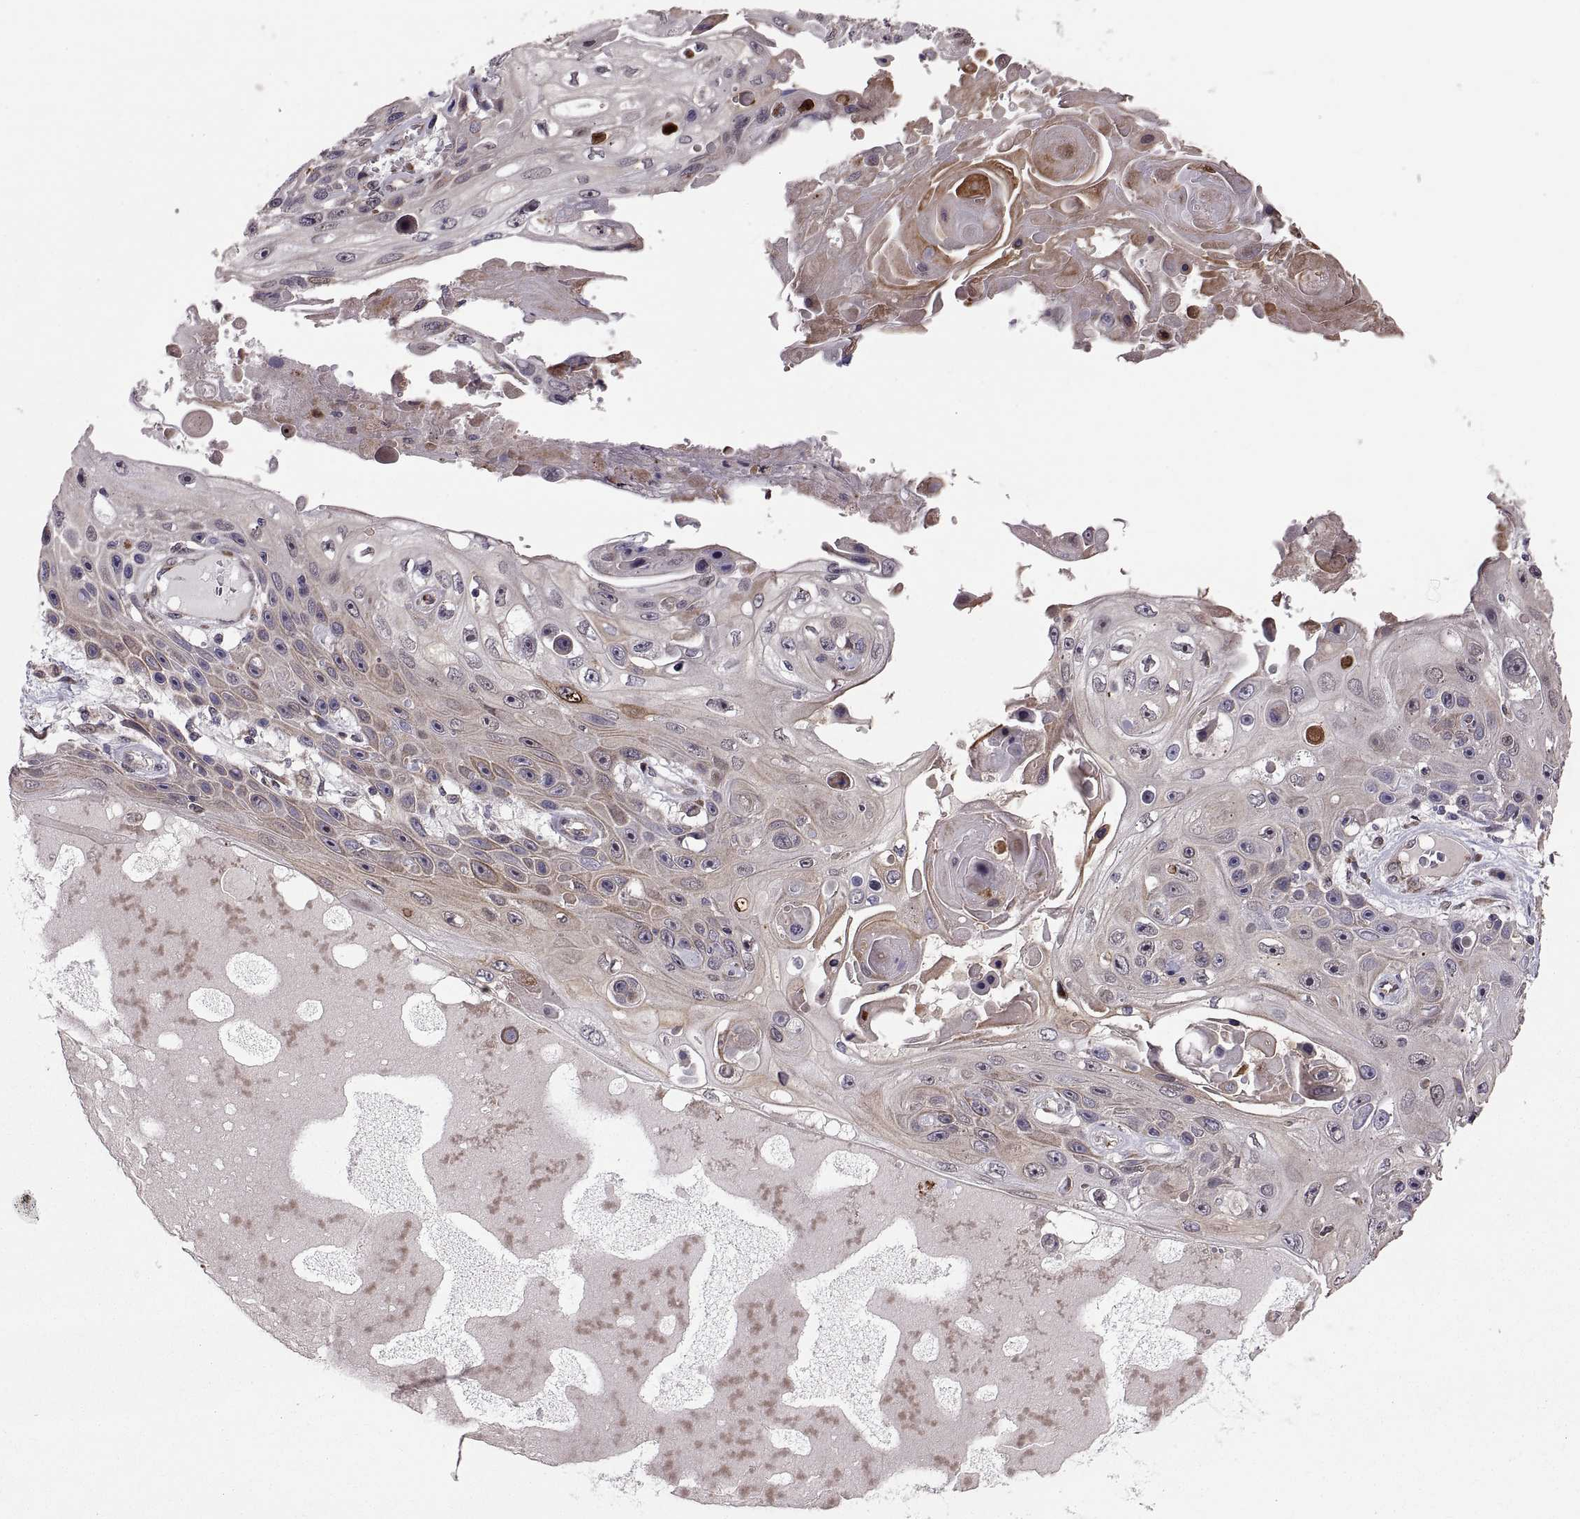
{"staining": {"intensity": "moderate", "quantity": "<25%", "location": "cytoplasmic/membranous"}, "tissue": "skin cancer", "cell_type": "Tumor cells", "image_type": "cancer", "snomed": [{"axis": "morphology", "description": "Squamous cell carcinoma, NOS"}, {"axis": "topography", "description": "Skin"}], "caption": "Moderate cytoplasmic/membranous protein positivity is present in about <25% of tumor cells in skin squamous cell carcinoma. The staining is performed using DAB brown chromogen to label protein expression. The nuclei are counter-stained blue using hematoxylin.", "gene": "TESC", "patient": {"sex": "male", "age": 82}}